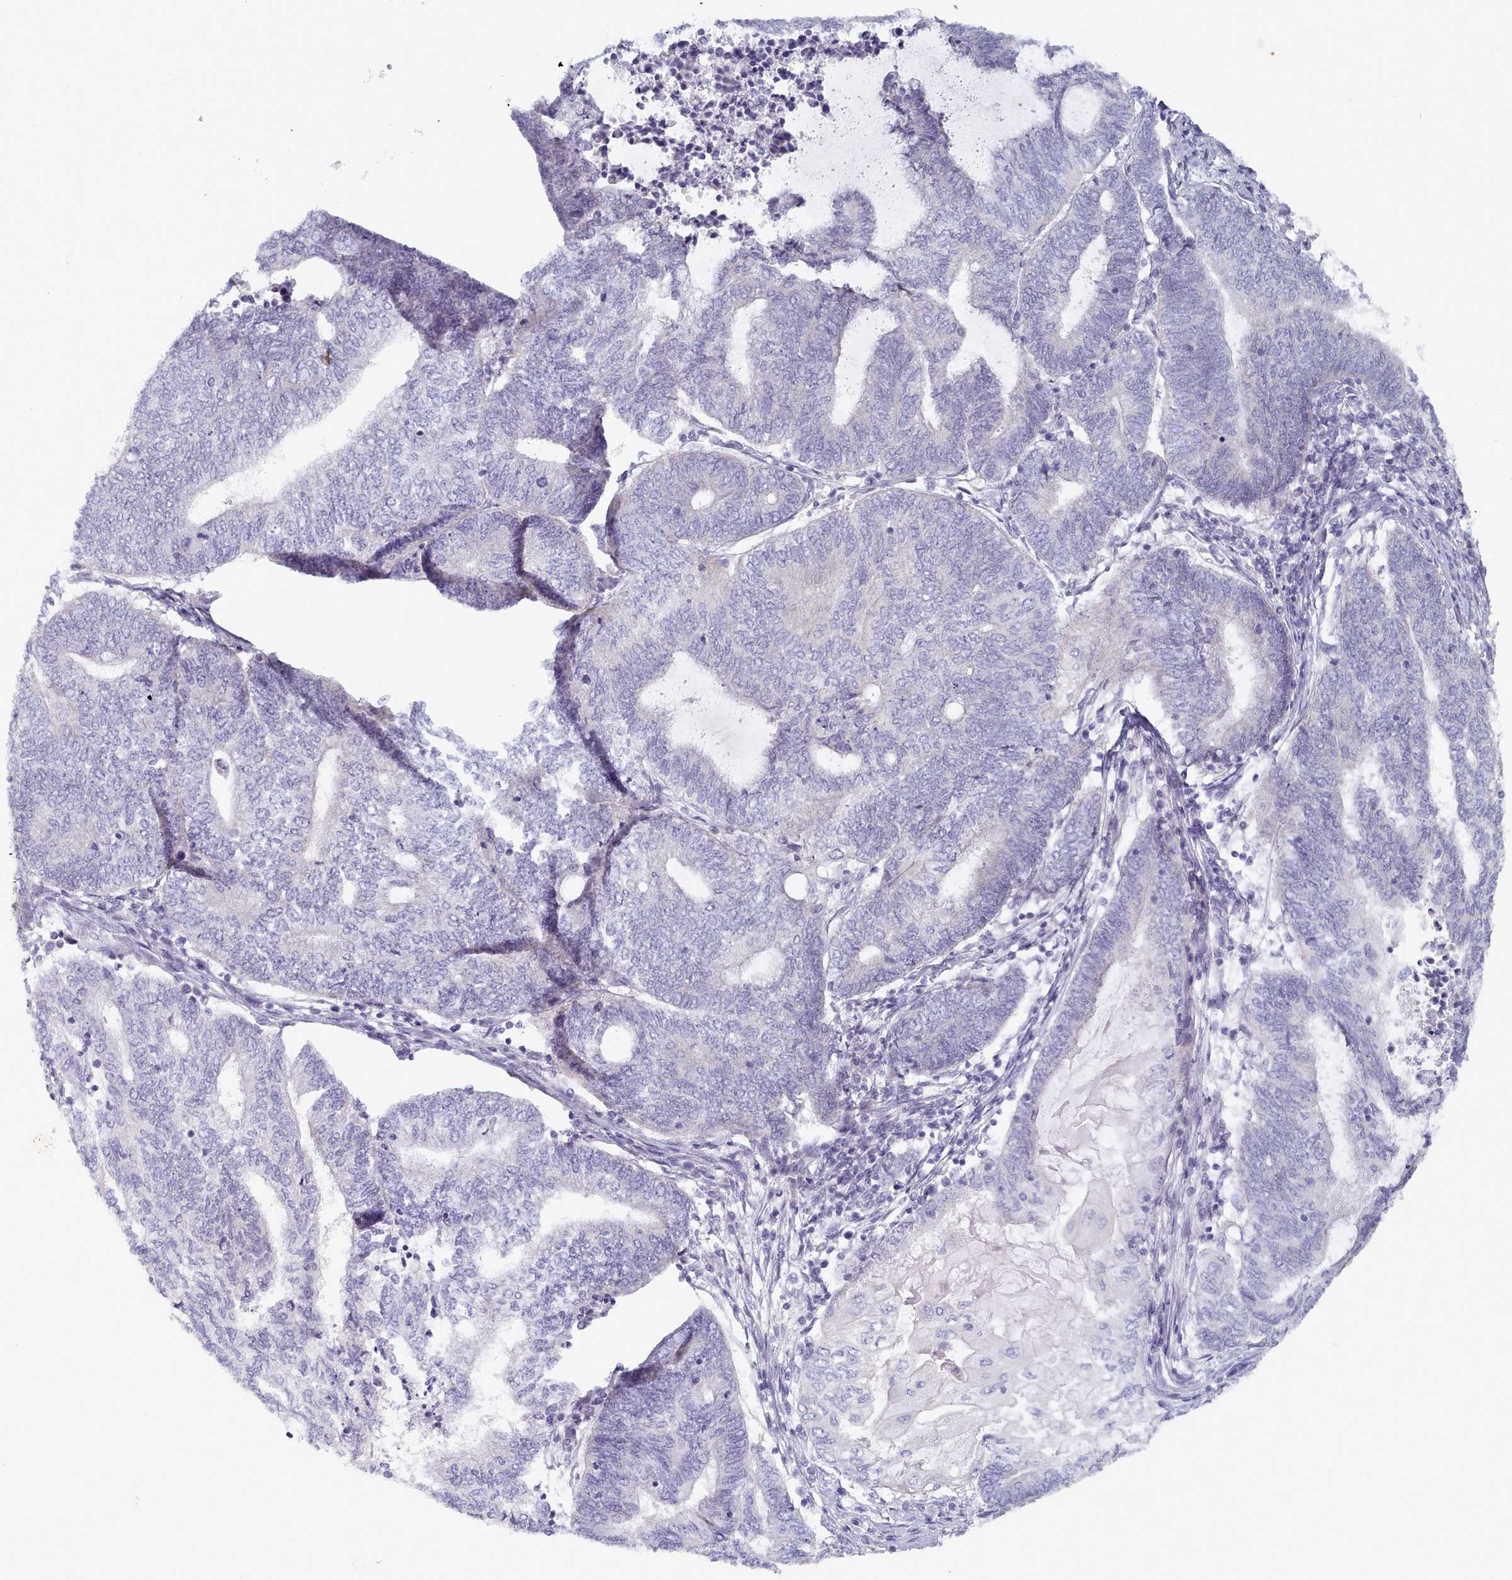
{"staining": {"intensity": "negative", "quantity": "none", "location": "none"}, "tissue": "endometrial cancer", "cell_type": "Tumor cells", "image_type": "cancer", "snomed": [{"axis": "morphology", "description": "Adenocarcinoma, NOS"}, {"axis": "topography", "description": "Uterus"}, {"axis": "topography", "description": "Endometrium"}], "caption": "Image shows no protein staining in tumor cells of adenocarcinoma (endometrial) tissue.", "gene": "TYW1B", "patient": {"sex": "female", "age": 70}}